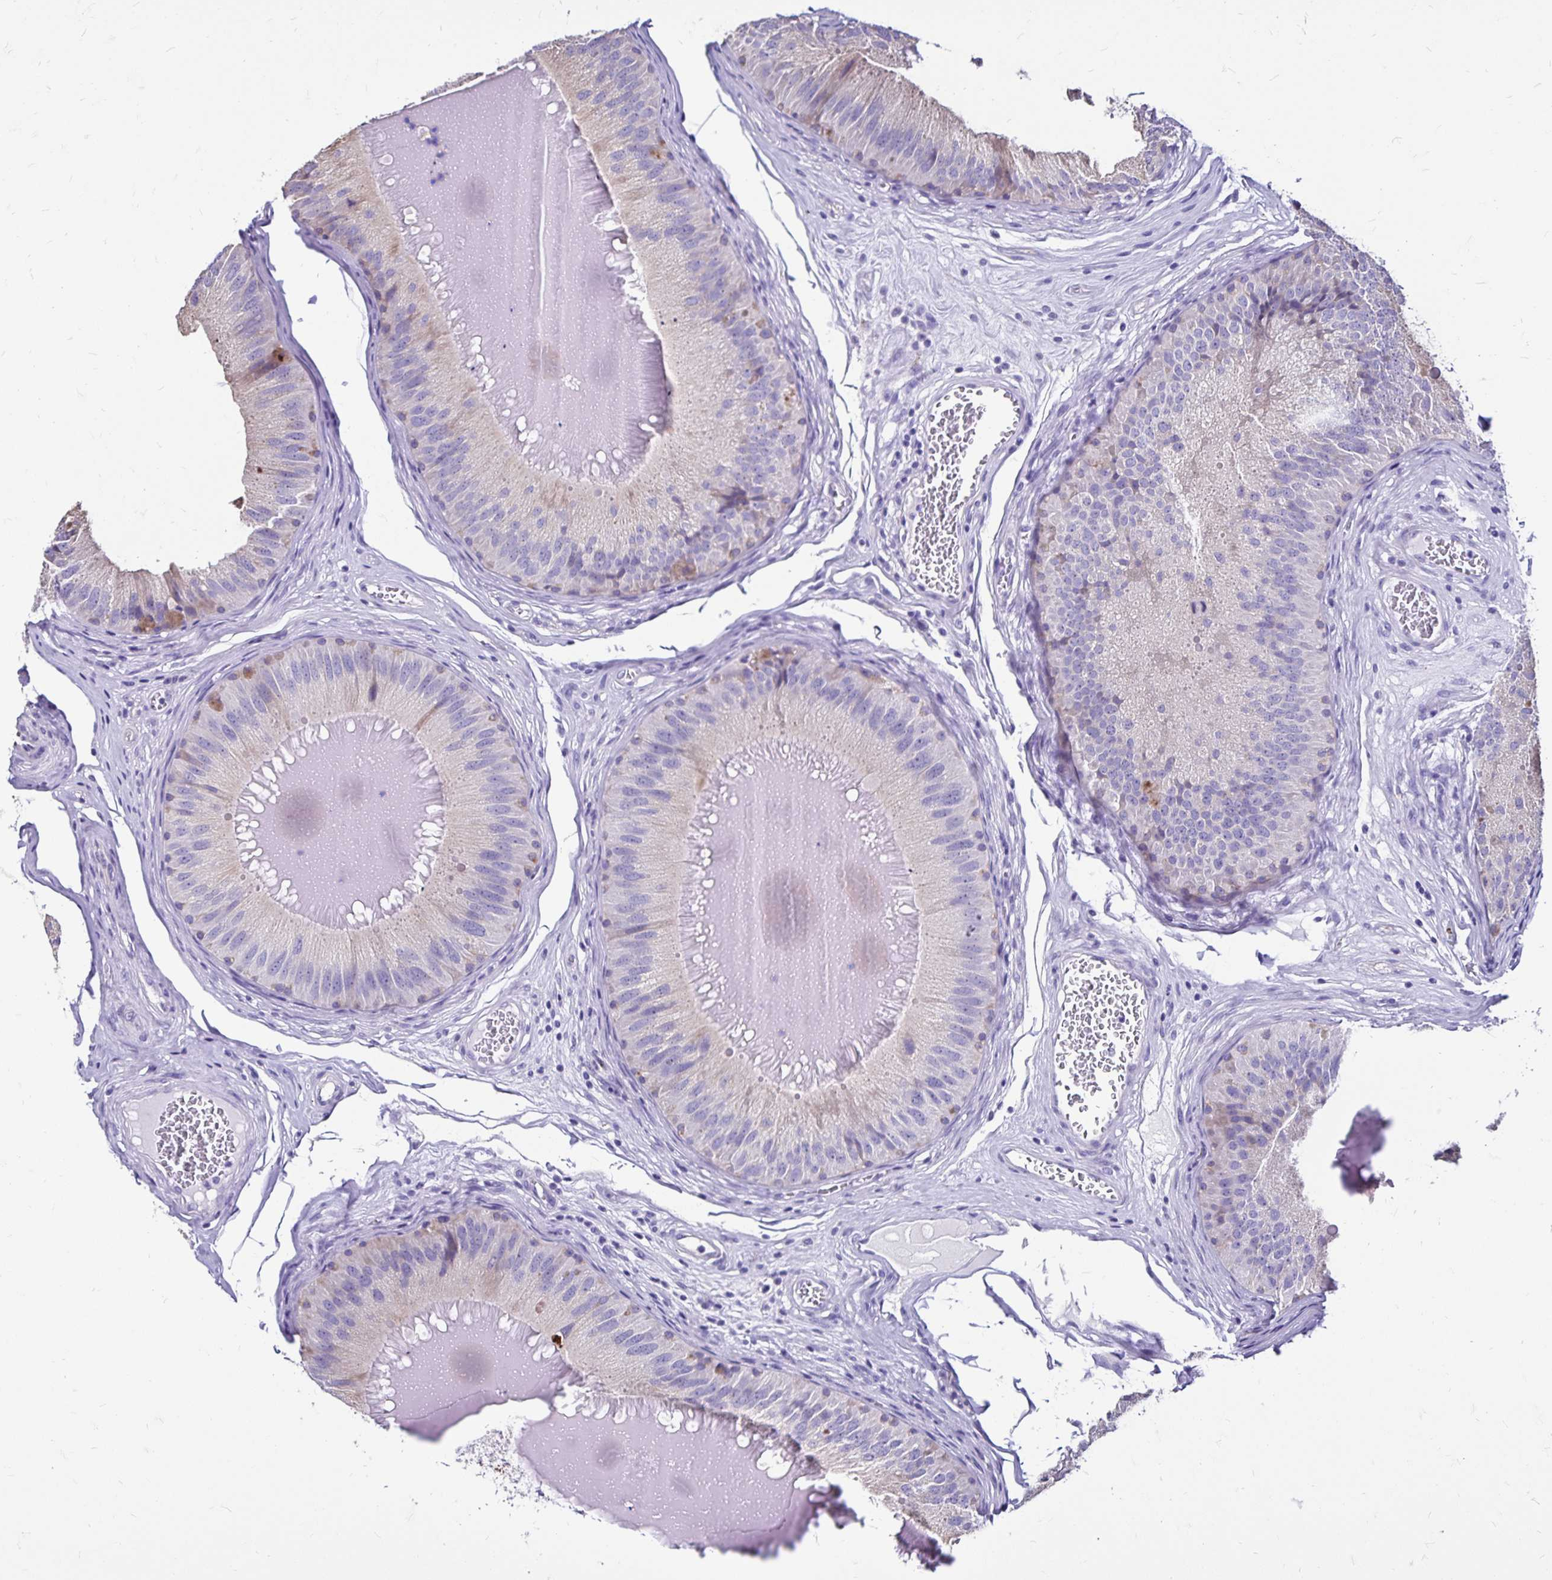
{"staining": {"intensity": "weak", "quantity": "<25%", "location": "cytoplasmic/membranous"}, "tissue": "epididymis", "cell_type": "Glandular cells", "image_type": "normal", "snomed": [{"axis": "morphology", "description": "Normal tissue, NOS"}, {"axis": "topography", "description": "Epididymis, spermatic cord, NOS"}], "caption": "This is a photomicrograph of immunohistochemistry staining of benign epididymis, which shows no staining in glandular cells. Nuclei are stained in blue.", "gene": "EVPL", "patient": {"sex": "male", "age": 39}}